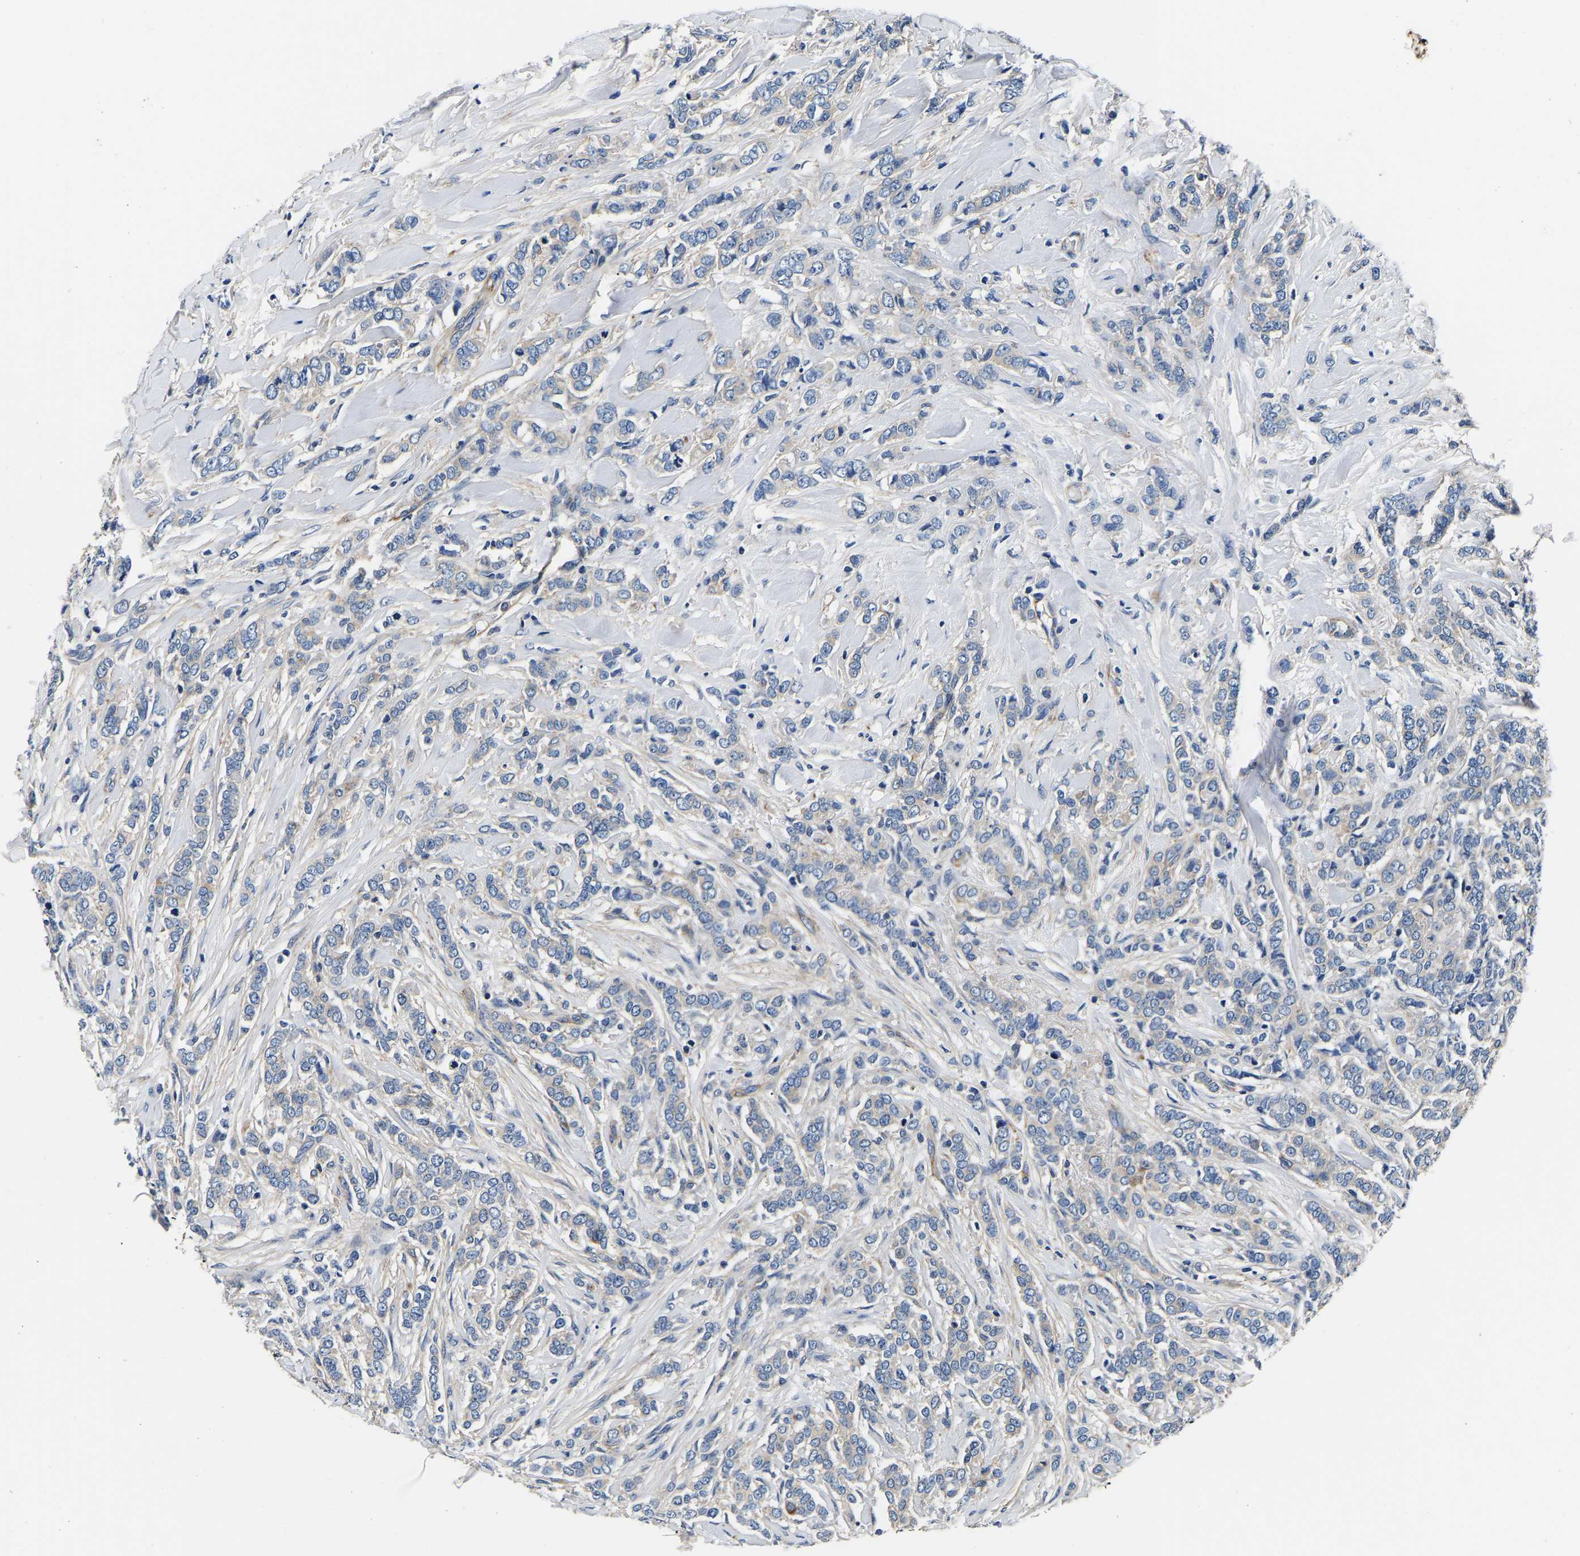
{"staining": {"intensity": "weak", "quantity": "<25%", "location": "cytoplasmic/membranous"}, "tissue": "breast cancer", "cell_type": "Tumor cells", "image_type": "cancer", "snomed": [{"axis": "morphology", "description": "Lobular carcinoma"}, {"axis": "topography", "description": "Skin"}, {"axis": "topography", "description": "Breast"}], "caption": "A micrograph of breast lobular carcinoma stained for a protein shows no brown staining in tumor cells.", "gene": "SH3GLB1", "patient": {"sex": "female", "age": 46}}